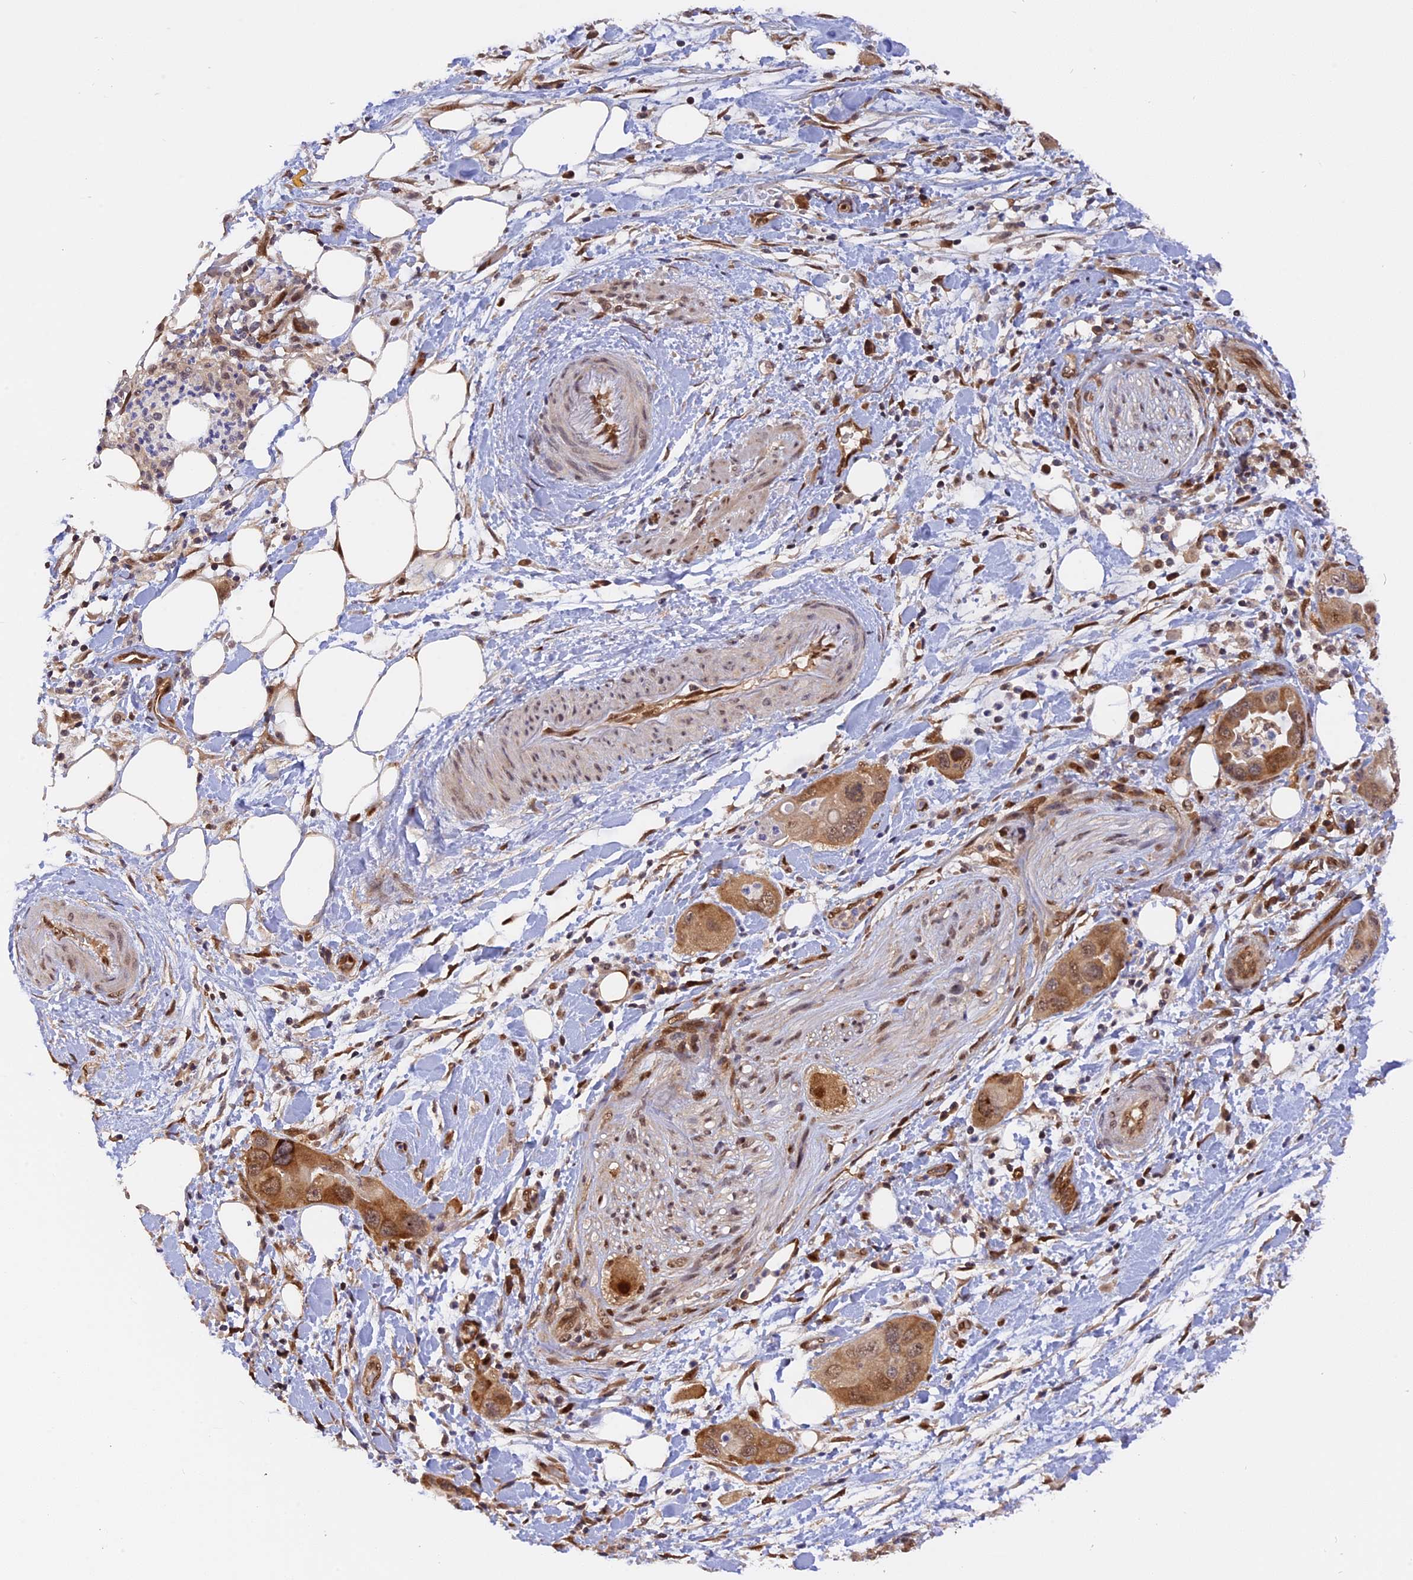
{"staining": {"intensity": "moderate", "quantity": ">75%", "location": "cytoplasmic/membranous,nuclear"}, "tissue": "pancreatic cancer", "cell_type": "Tumor cells", "image_type": "cancer", "snomed": [{"axis": "morphology", "description": "Adenocarcinoma, NOS"}, {"axis": "topography", "description": "Pancreas"}], "caption": "Pancreatic adenocarcinoma stained with immunohistochemistry demonstrates moderate cytoplasmic/membranous and nuclear positivity in about >75% of tumor cells. The protein is stained brown, and the nuclei are stained in blue (DAB IHC with brightfield microscopy, high magnification).", "gene": "ZNF428", "patient": {"sex": "female", "age": 71}}